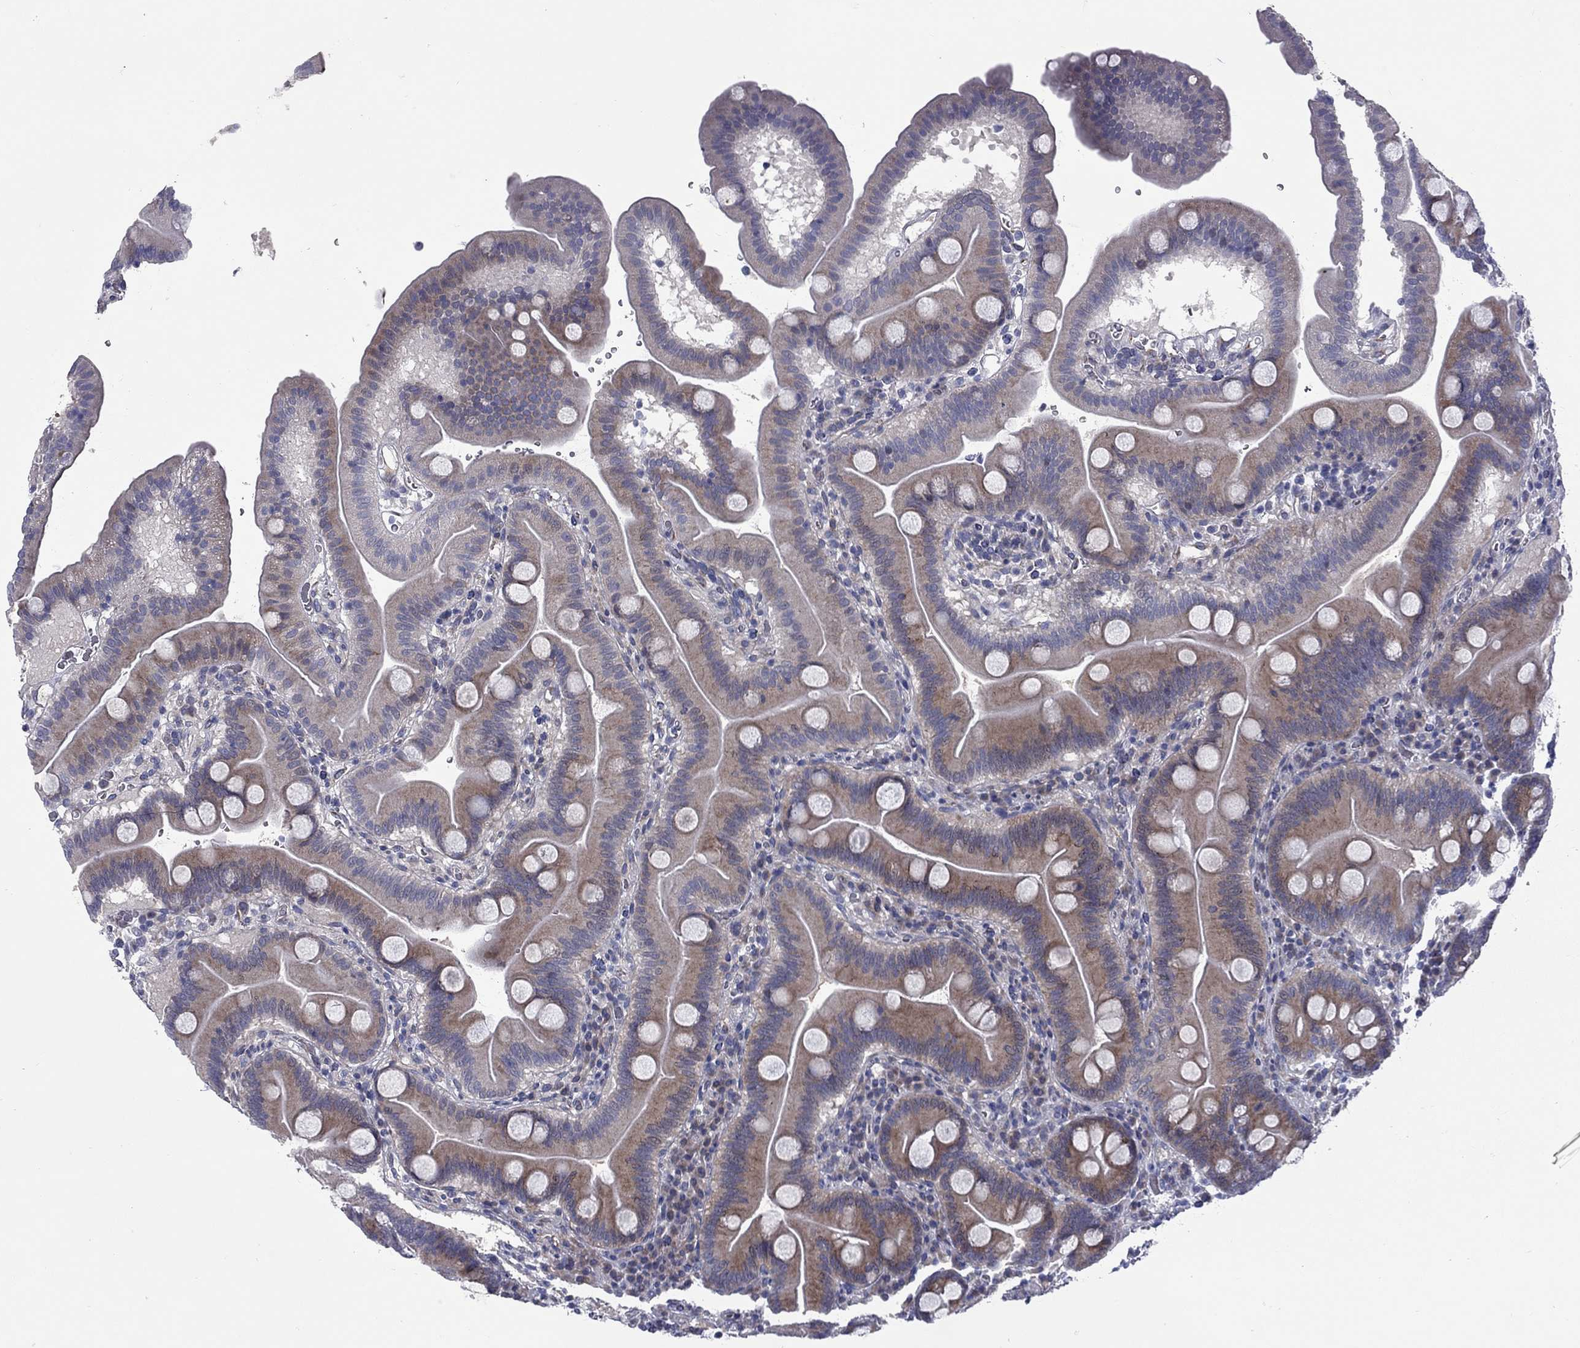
{"staining": {"intensity": "moderate", "quantity": "<25%", "location": "cytoplasmic/membranous"}, "tissue": "duodenum", "cell_type": "Glandular cells", "image_type": "normal", "snomed": [{"axis": "morphology", "description": "Normal tissue, NOS"}, {"axis": "topography", "description": "Duodenum"}], "caption": "High-power microscopy captured an immunohistochemistry image of normal duodenum, revealing moderate cytoplasmic/membranous staining in approximately <25% of glandular cells.", "gene": "UNC119B", "patient": {"sex": "male", "age": 59}}